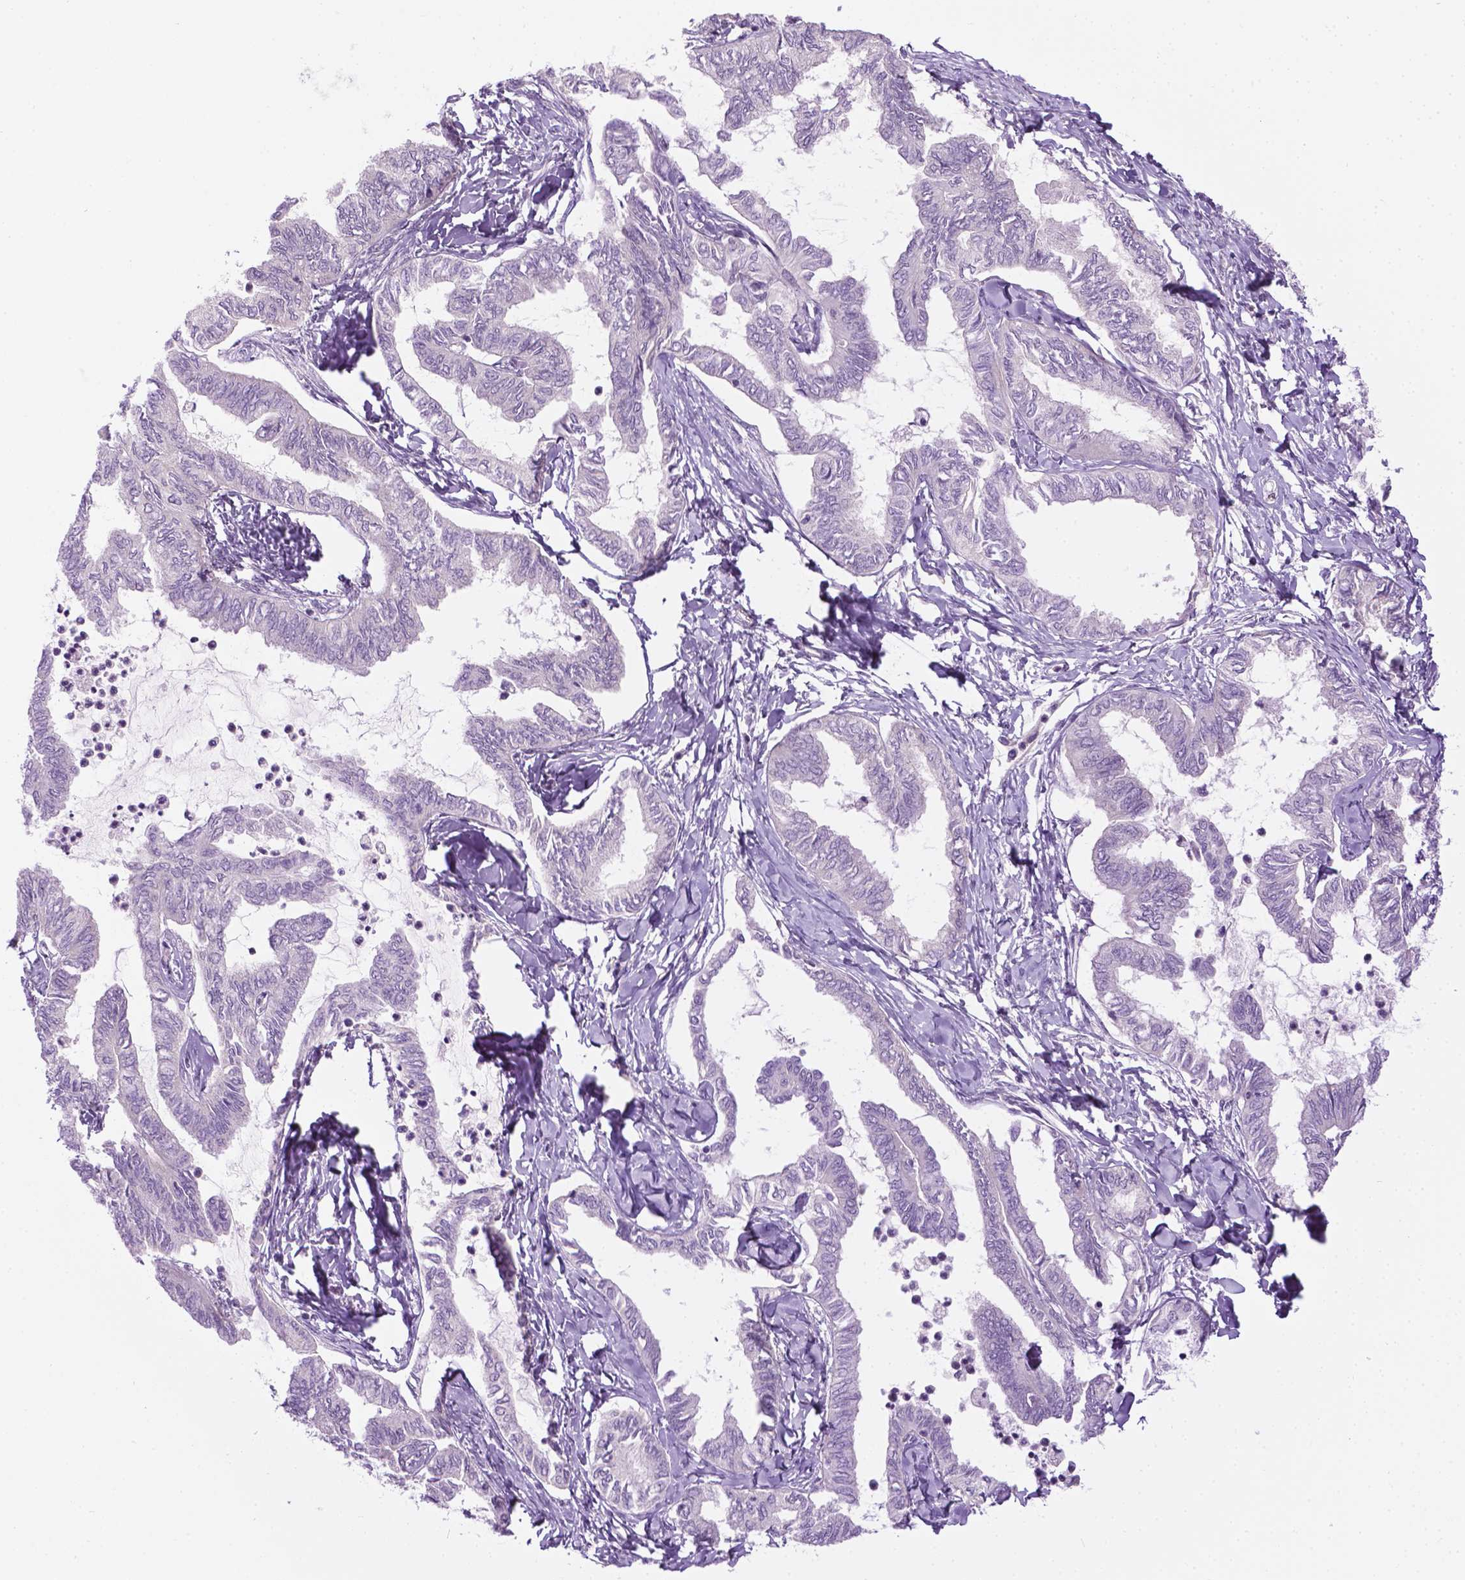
{"staining": {"intensity": "negative", "quantity": "none", "location": "none"}, "tissue": "ovarian cancer", "cell_type": "Tumor cells", "image_type": "cancer", "snomed": [{"axis": "morphology", "description": "Carcinoma, endometroid"}, {"axis": "topography", "description": "Ovary"}], "caption": "This is an IHC micrograph of human endometroid carcinoma (ovarian). There is no expression in tumor cells.", "gene": "DENND4A", "patient": {"sex": "female", "age": 70}}